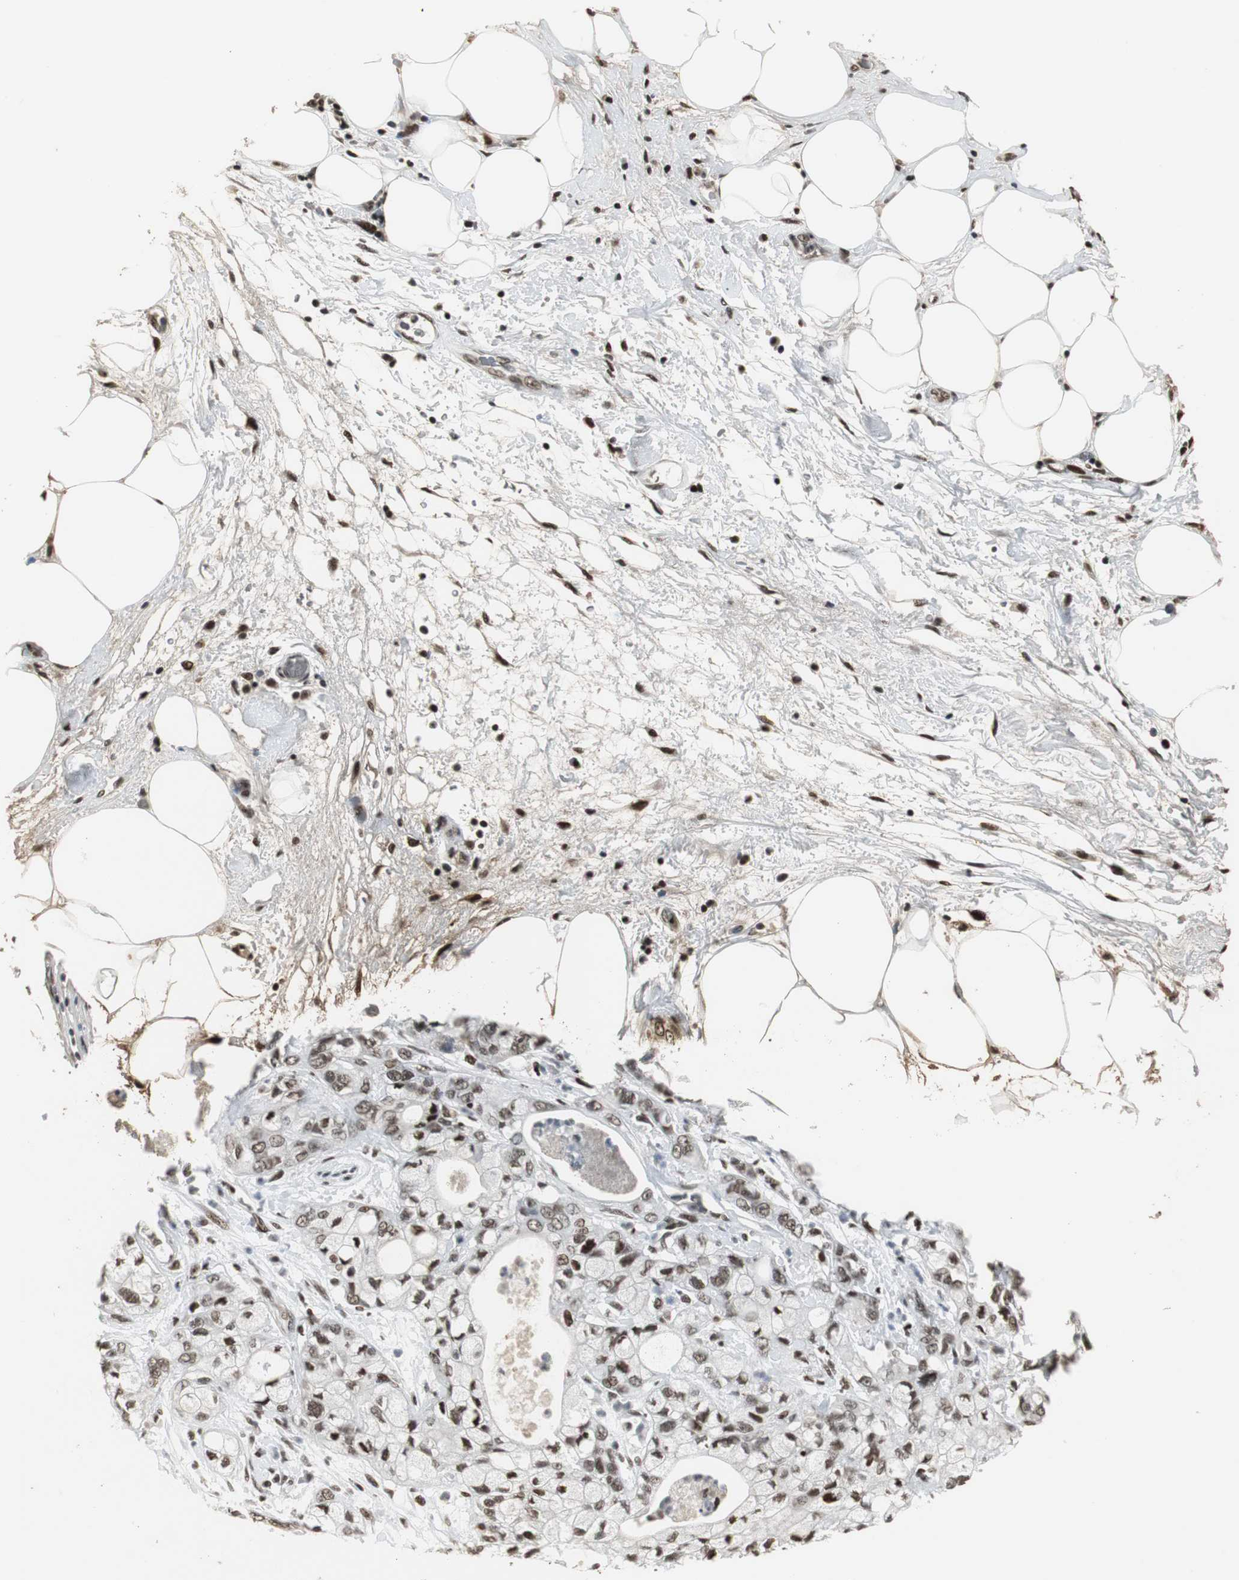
{"staining": {"intensity": "moderate", "quantity": ">75%", "location": "nuclear"}, "tissue": "pancreatic cancer", "cell_type": "Tumor cells", "image_type": "cancer", "snomed": [{"axis": "morphology", "description": "Adenocarcinoma, NOS"}, {"axis": "topography", "description": "Pancreas"}], "caption": "A high-resolution image shows immunohistochemistry (IHC) staining of adenocarcinoma (pancreatic), which demonstrates moderate nuclear expression in about >75% of tumor cells.", "gene": "TAF5", "patient": {"sex": "male", "age": 70}}